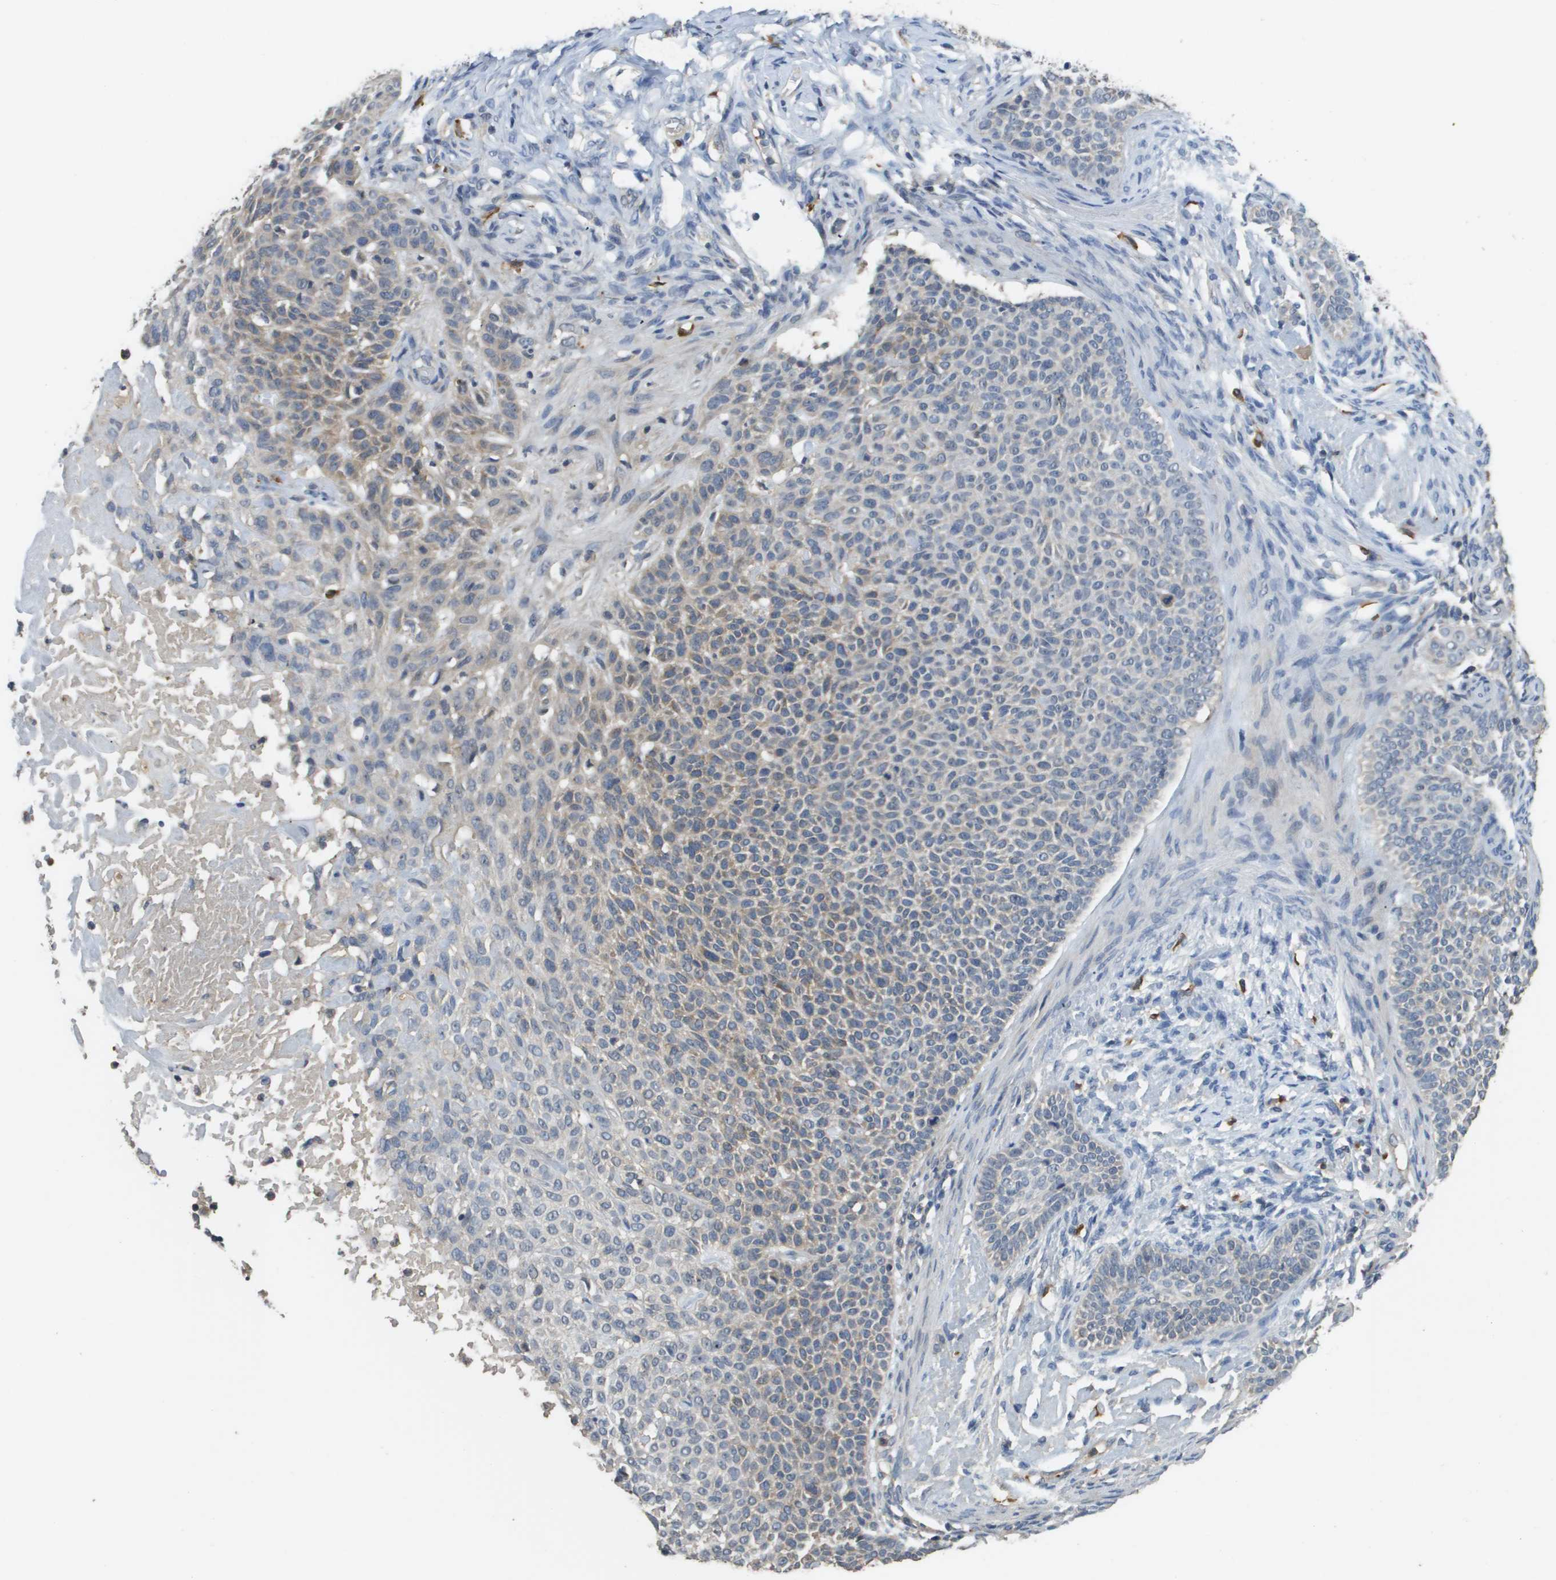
{"staining": {"intensity": "weak", "quantity": "<25%", "location": "cytoplasmic/membranous"}, "tissue": "skin cancer", "cell_type": "Tumor cells", "image_type": "cancer", "snomed": [{"axis": "morphology", "description": "Normal tissue, NOS"}, {"axis": "morphology", "description": "Basal cell carcinoma"}, {"axis": "topography", "description": "Skin"}], "caption": "The IHC image has no significant positivity in tumor cells of skin basal cell carcinoma tissue.", "gene": "RAB27B", "patient": {"sex": "male", "age": 87}}